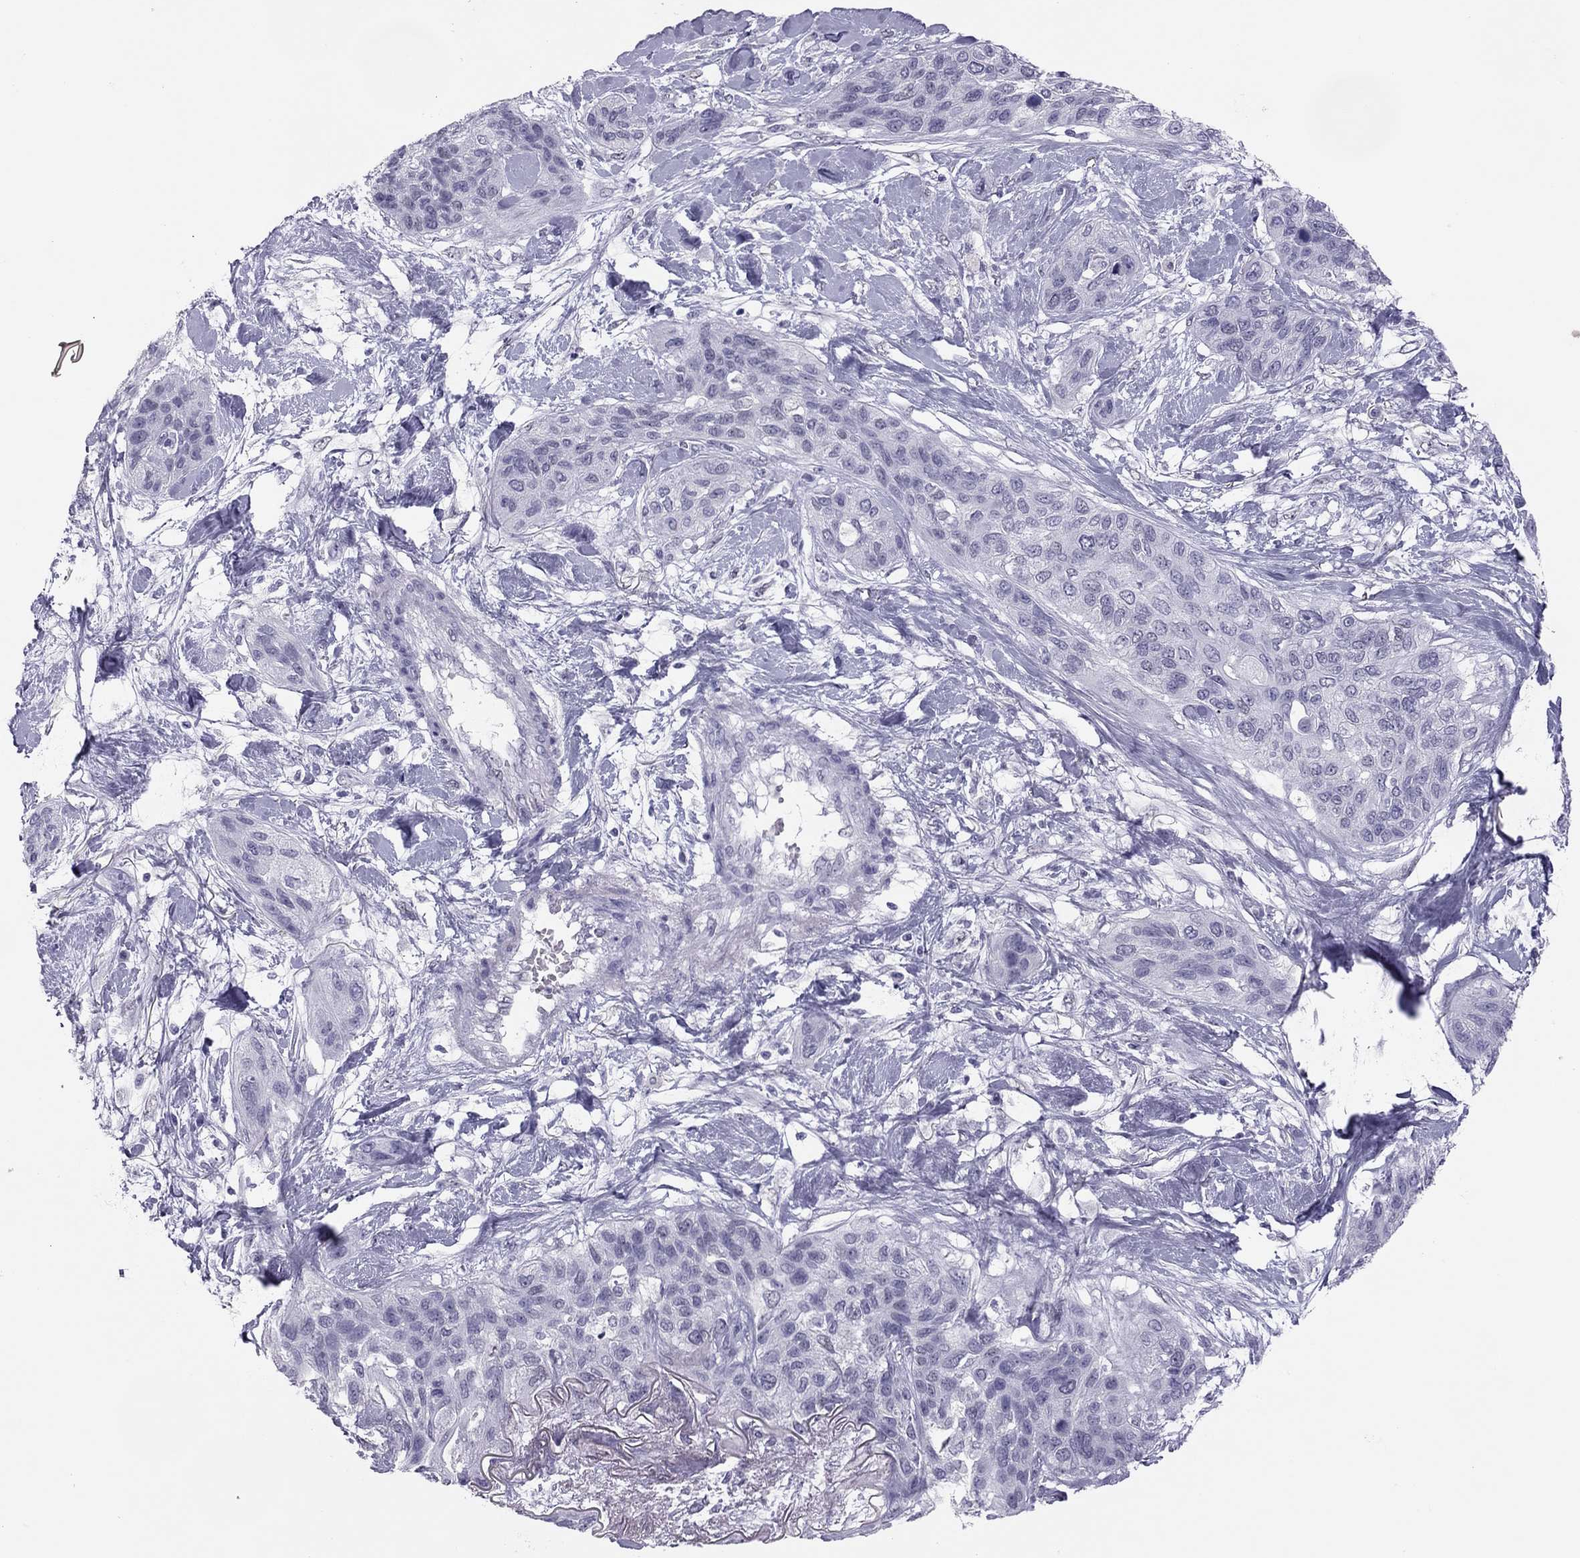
{"staining": {"intensity": "negative", "quantity": "none", "location": "none"}, "tissue": "lung cancer", "cell_type": "Tumor cells", "image_type": "cancer", "snomed": [{"axis": "morphology", "description": "Squamous cell carcinoma, NOS"}, {"axis": "topography", "description": "Lung"}], "caption": "This is a photomicrograph of IHC staining of squamous cell carcinoma (lung), which shows no positivity in tumor cells.", "gene": "PHOX2A", "patient": {"sex": "female", "age": 70}}